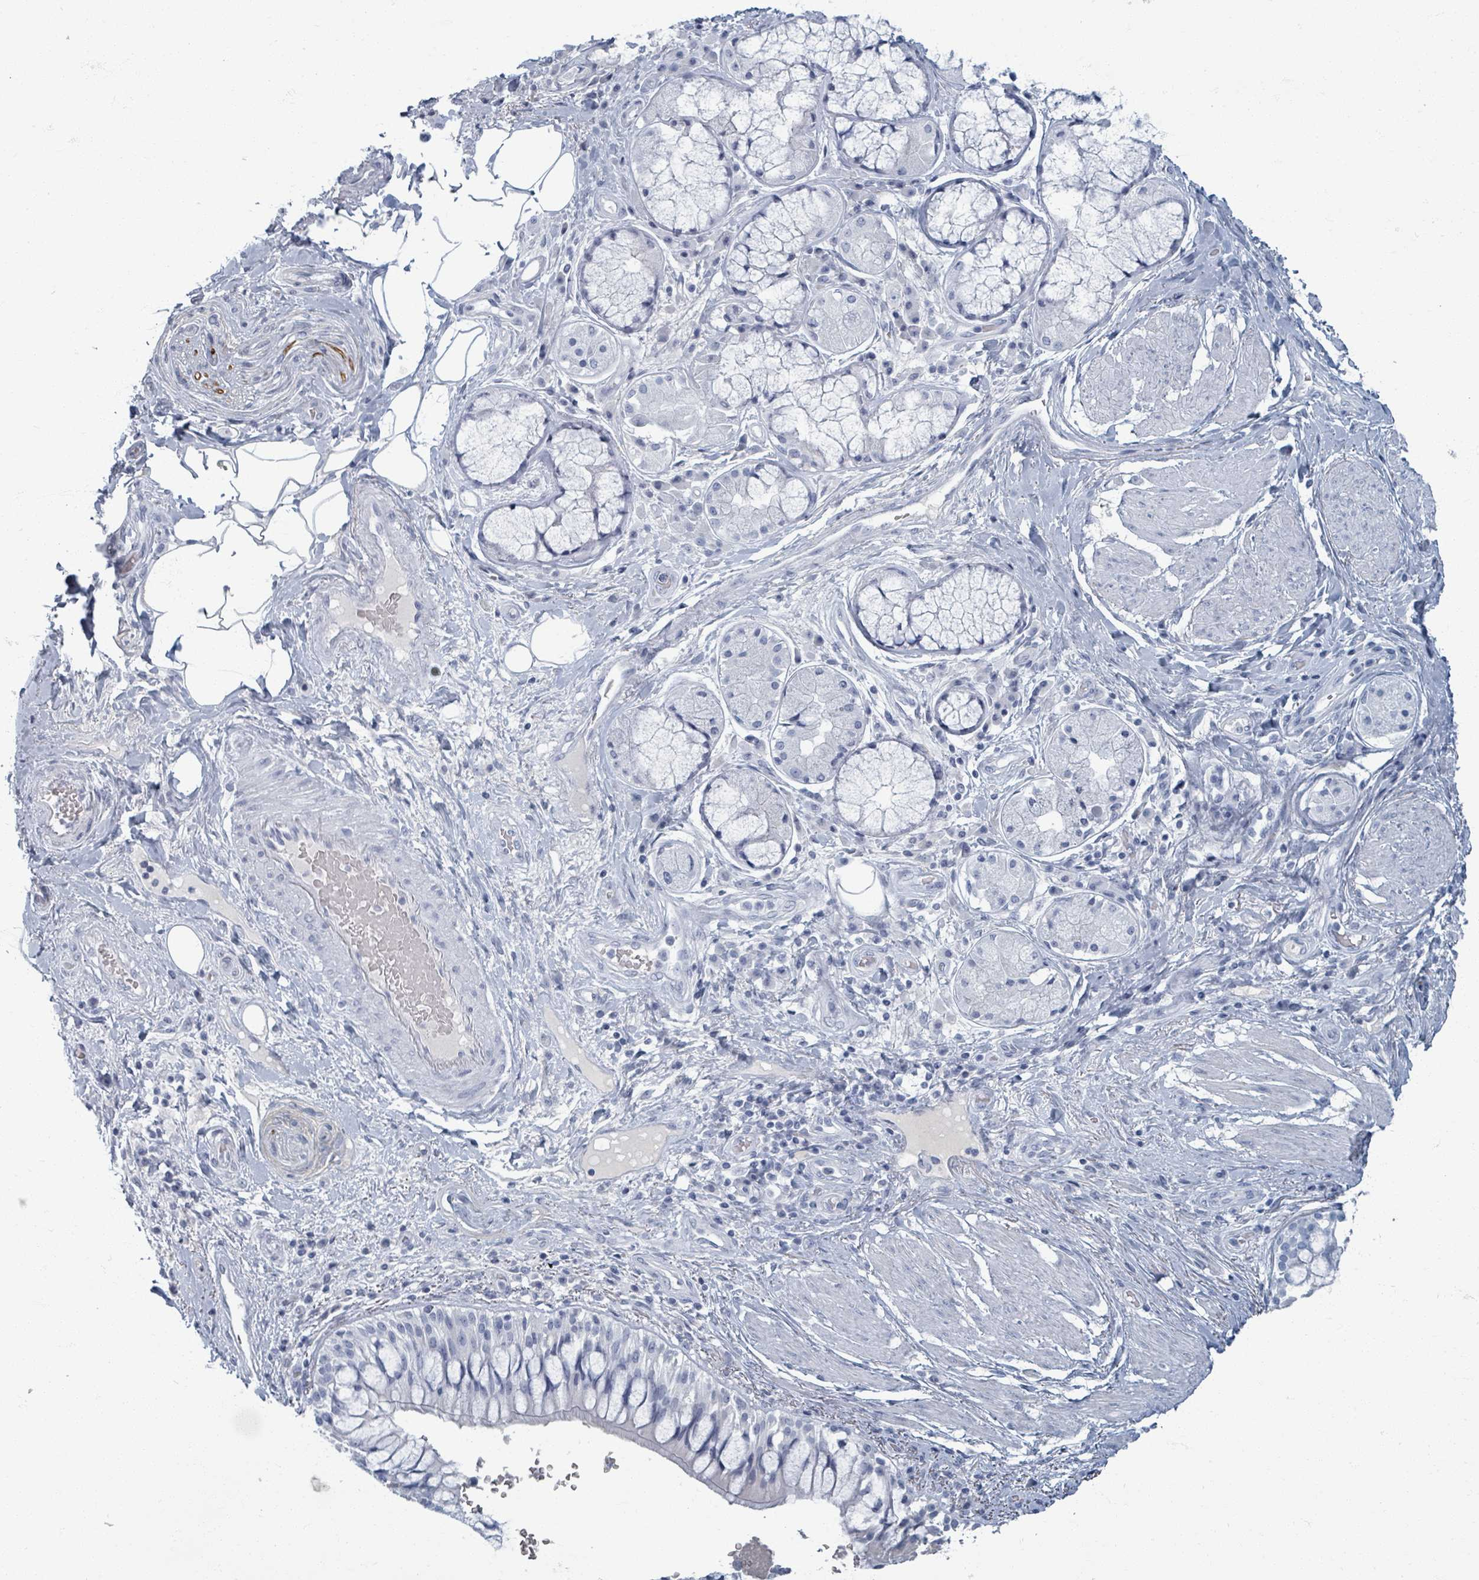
{"staining": {"intensity": "negative", "quantity": "none", "location": "none"}, "tissue": "adipose tissue", "cell_type": "Adipocytes", "image_type": "normal", "snomed": [{"axis": "morphology", "description": "Normal tissue, NOS"}, {"axis": "morphology", "description": "Squamous cell carcinoma, NOS"}, {"axis": "topography", "description": "Bronchus"}, {"axis": "topography", "description": "Lung"}], "caption": "IHC of benign human adipose tissue demonstrates no expression in adipocytes.", "gene": "TAS2R1", "patient": {"sex": "male", "age": 64}}